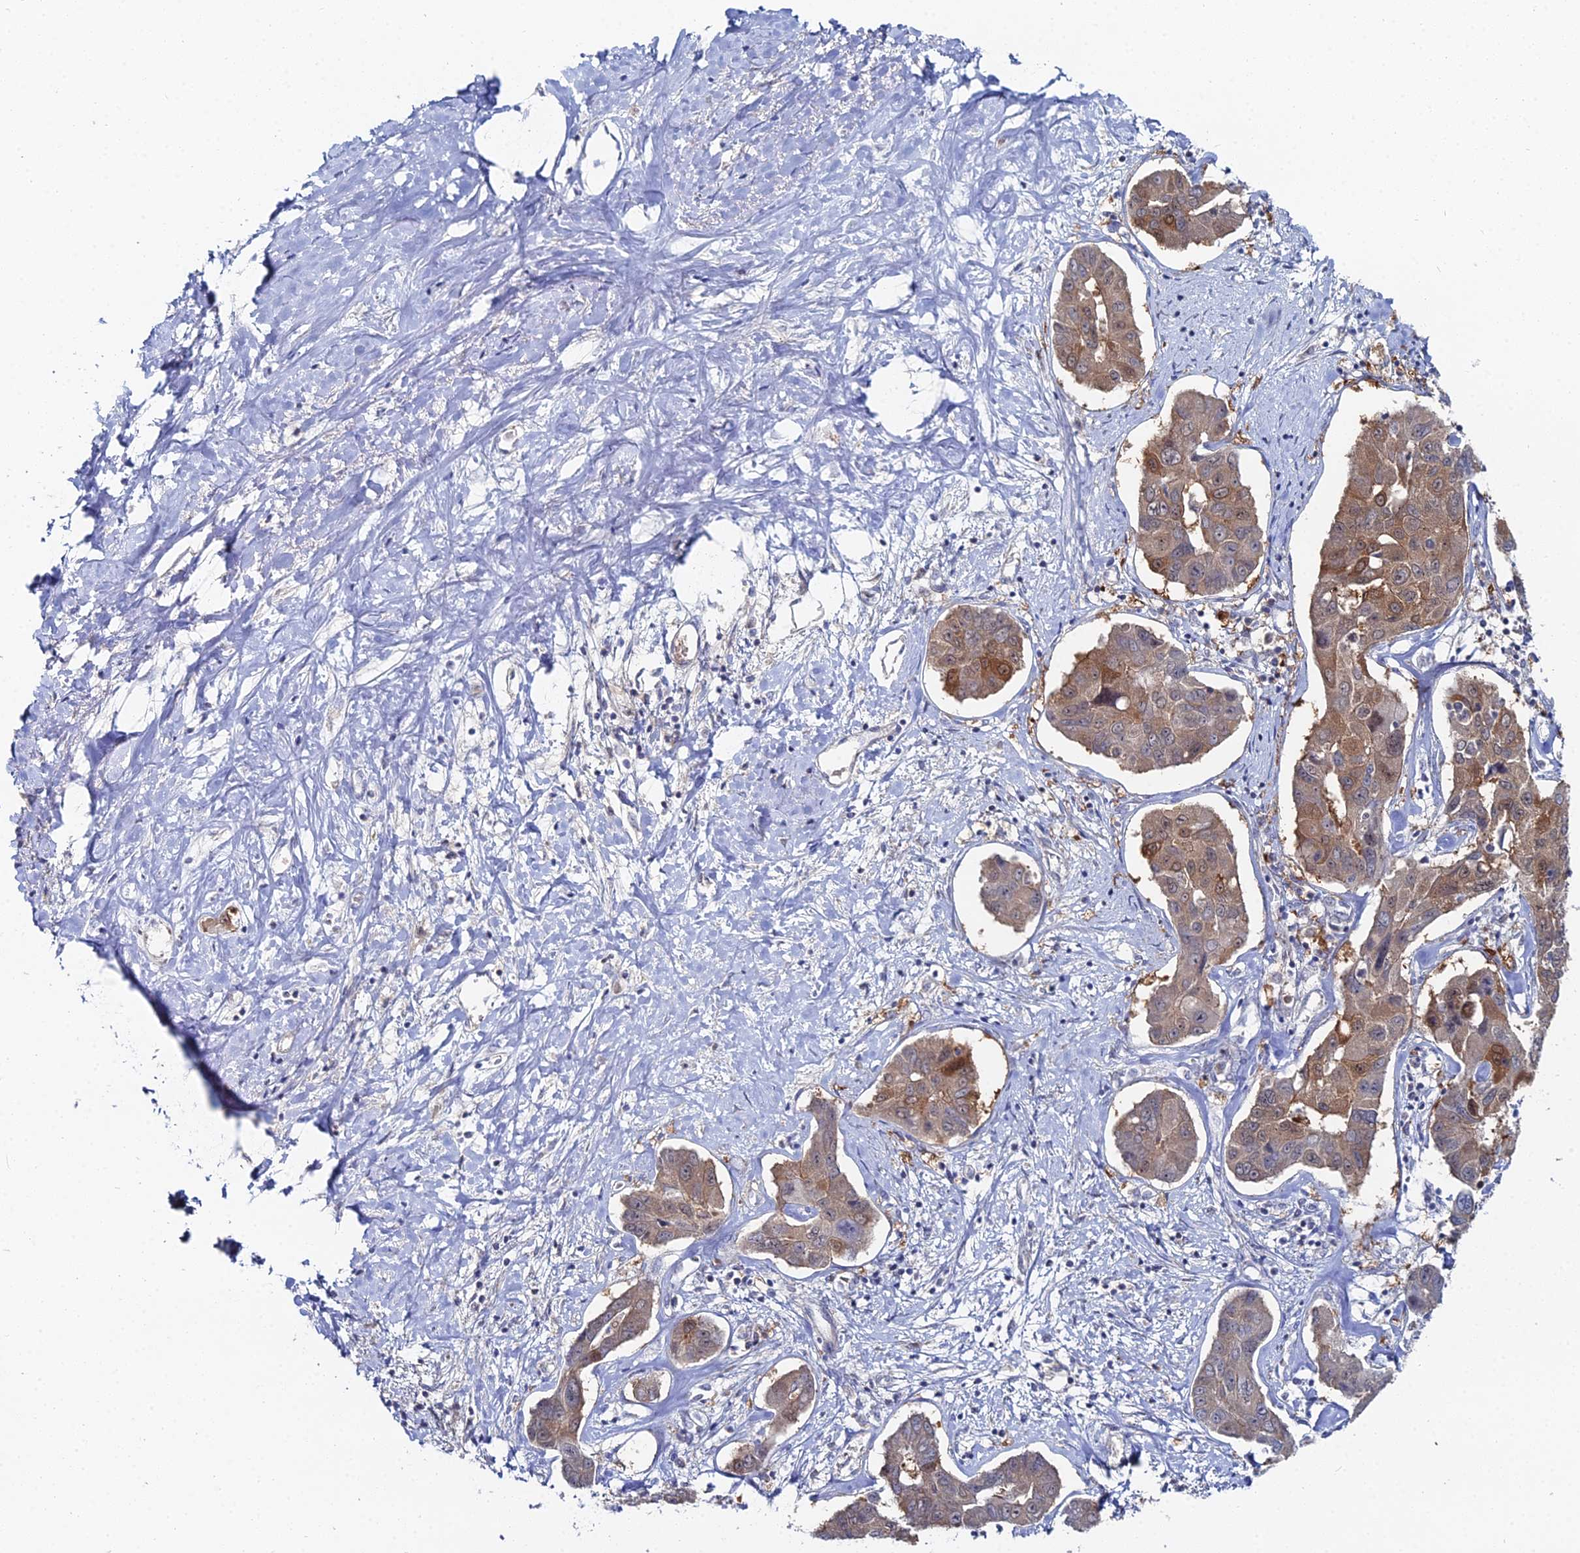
{"staining": {"intensity": "weak", "quantity": ">75%", "location": "cytoplasmic/membranous"}, "tissue": "liver cancer", "cell_type": "Tumor cells", "image_type": "cancer", "snomed": [{"axis": "morphology", "description": "Cholangiocarcinoma"}, {"axis": "topography", "description": "Liver"}], "caption": "A brown stain labels weak cytoplasmic/membranous expression of a protein in human liver cancer (cholangiocarcinoma) tumor cells.", "gene": "THAP4", "patient": {"sex": "male", "age": 59}}